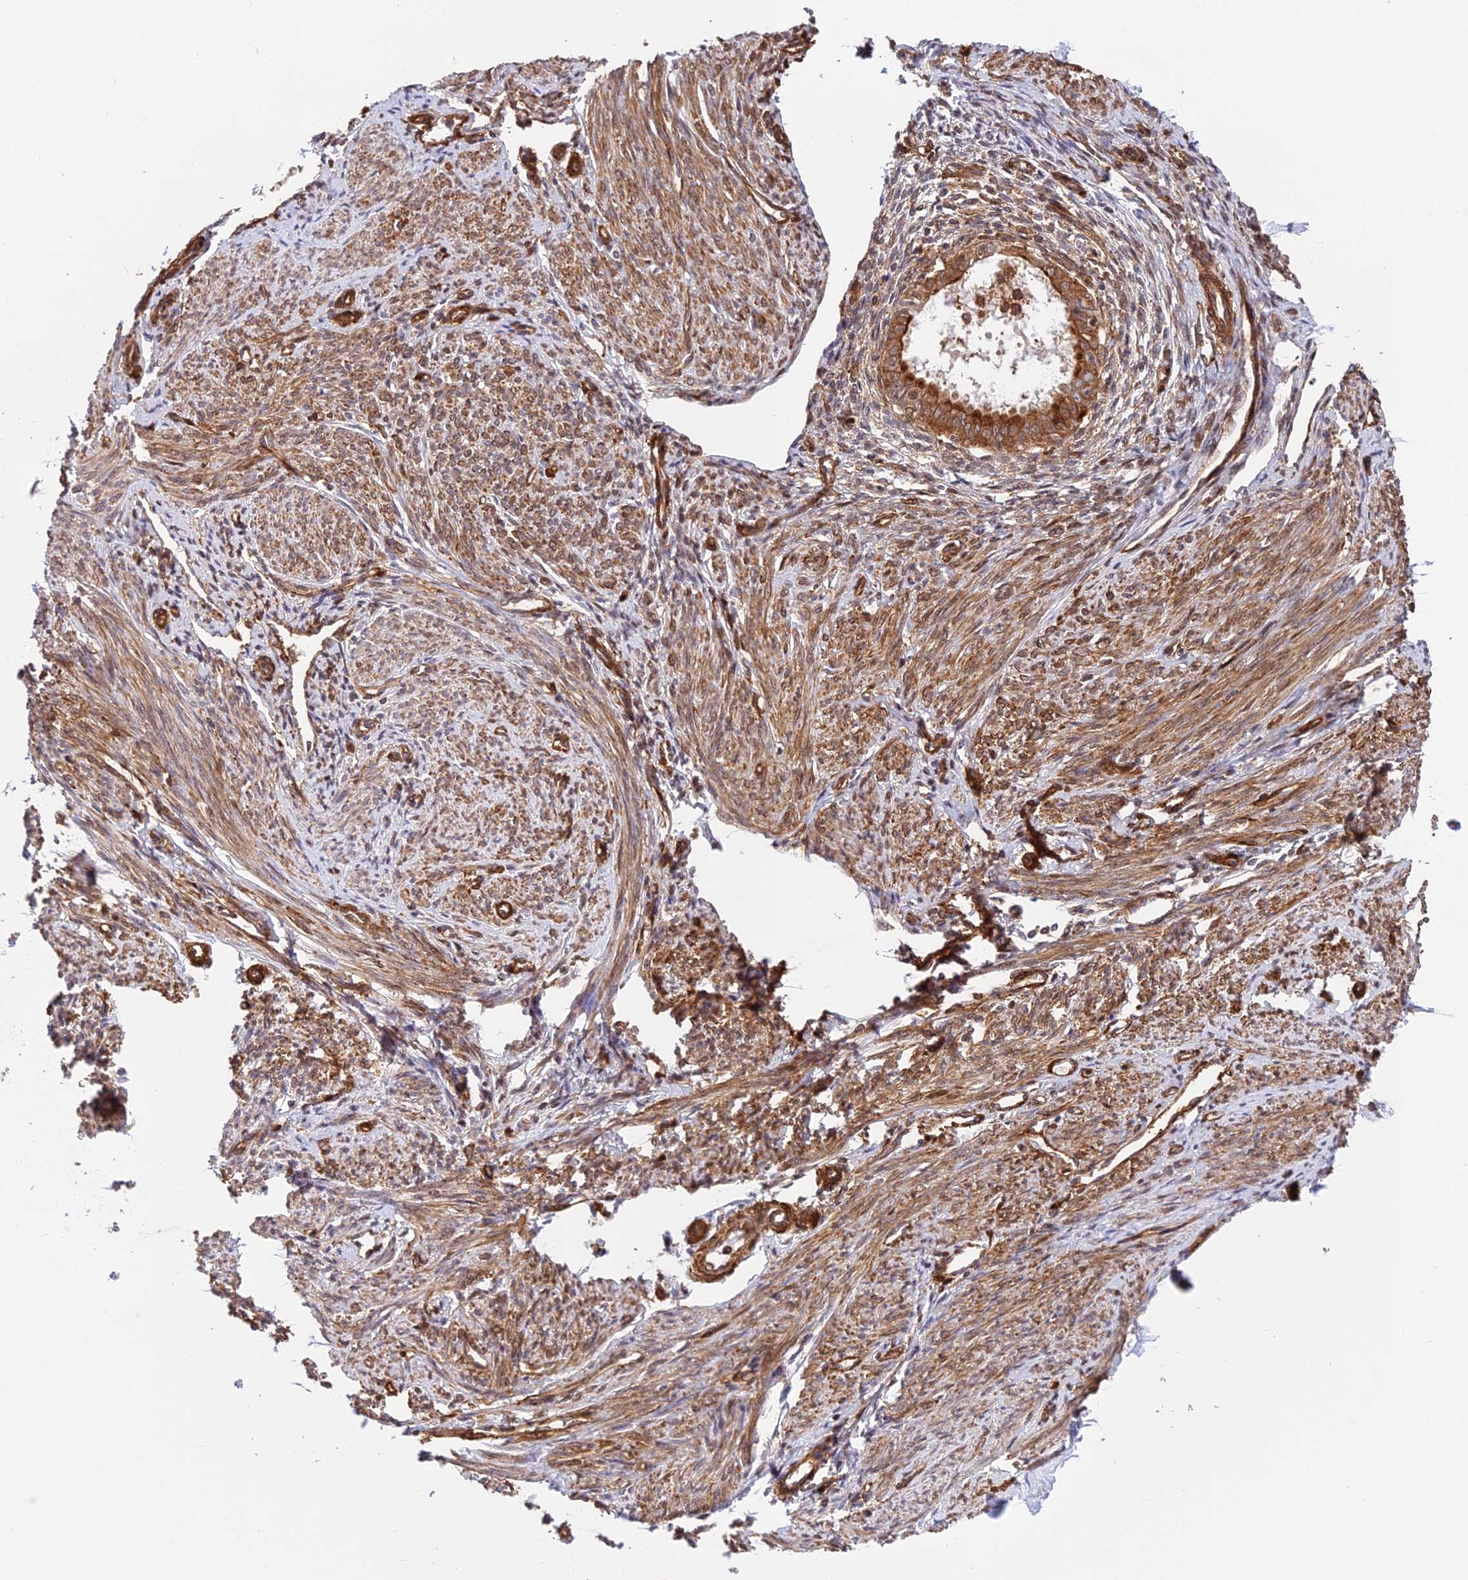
{"staining": {"intensity": "strong", "quantity": "<25%", "location": "cytoplasmic/membranous"}, "tissue": "endometrium", "cell_type": "Cells in endometrial stroma", "image_type": "normal", "snomed": [{"axis": "morphology", "description": "Normal tissue, NOS"}, {"axis": "topography", "description": "Uterus"}, {"axis": "topography", "description": "Endometrium"}], "caption": "Endometrium stained with IHC displays strong cytoplasmic/membranous staining in about <25% of cells in endometrial stroma. (Brightfield microscopy of DAB IHC at high magnification).", "gene": "EVI5L", "patient": {"sex": "female", "age": 48}}